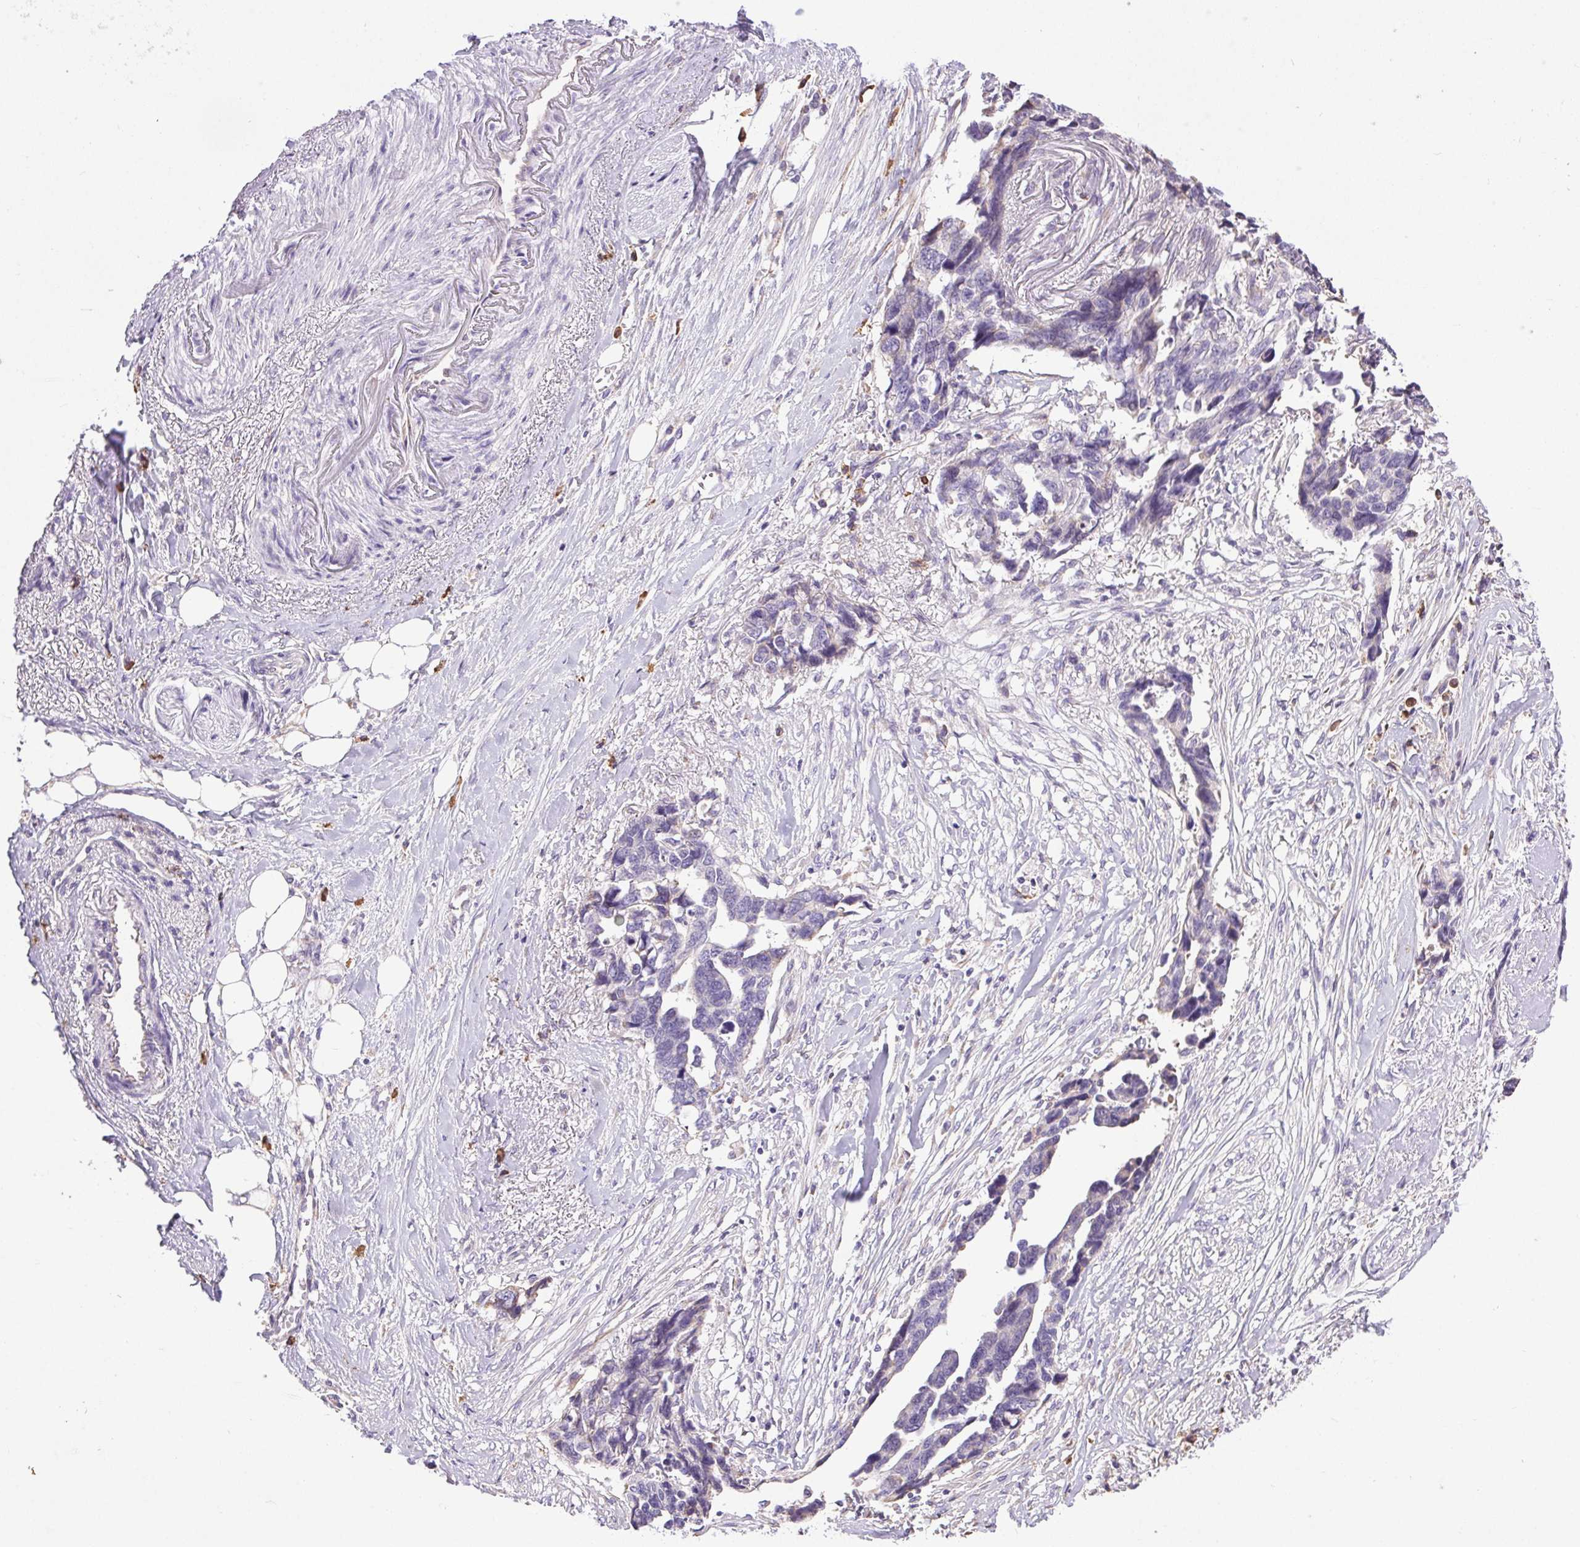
{"staining": {"intensity": "negative", "quantity": "none", "location": "none"}, "tissue": "ovarian cancer", "cell_type": "Tumor cells", "image_type": "cancer", "snomed": [{"axis": "morphology", "description": "Cystadenocarcinoma, serous, NOS"}, {"axis": "topography", "description": "Ovary"}], "caption": "Human serous cystadenocarcinoma (ovarian) stained for a protein using immunohistochemistry (IHC) reveals no expression in tumor cells.", "gene": "SNX31", "patient": {"sex": "female", "age": 69}}